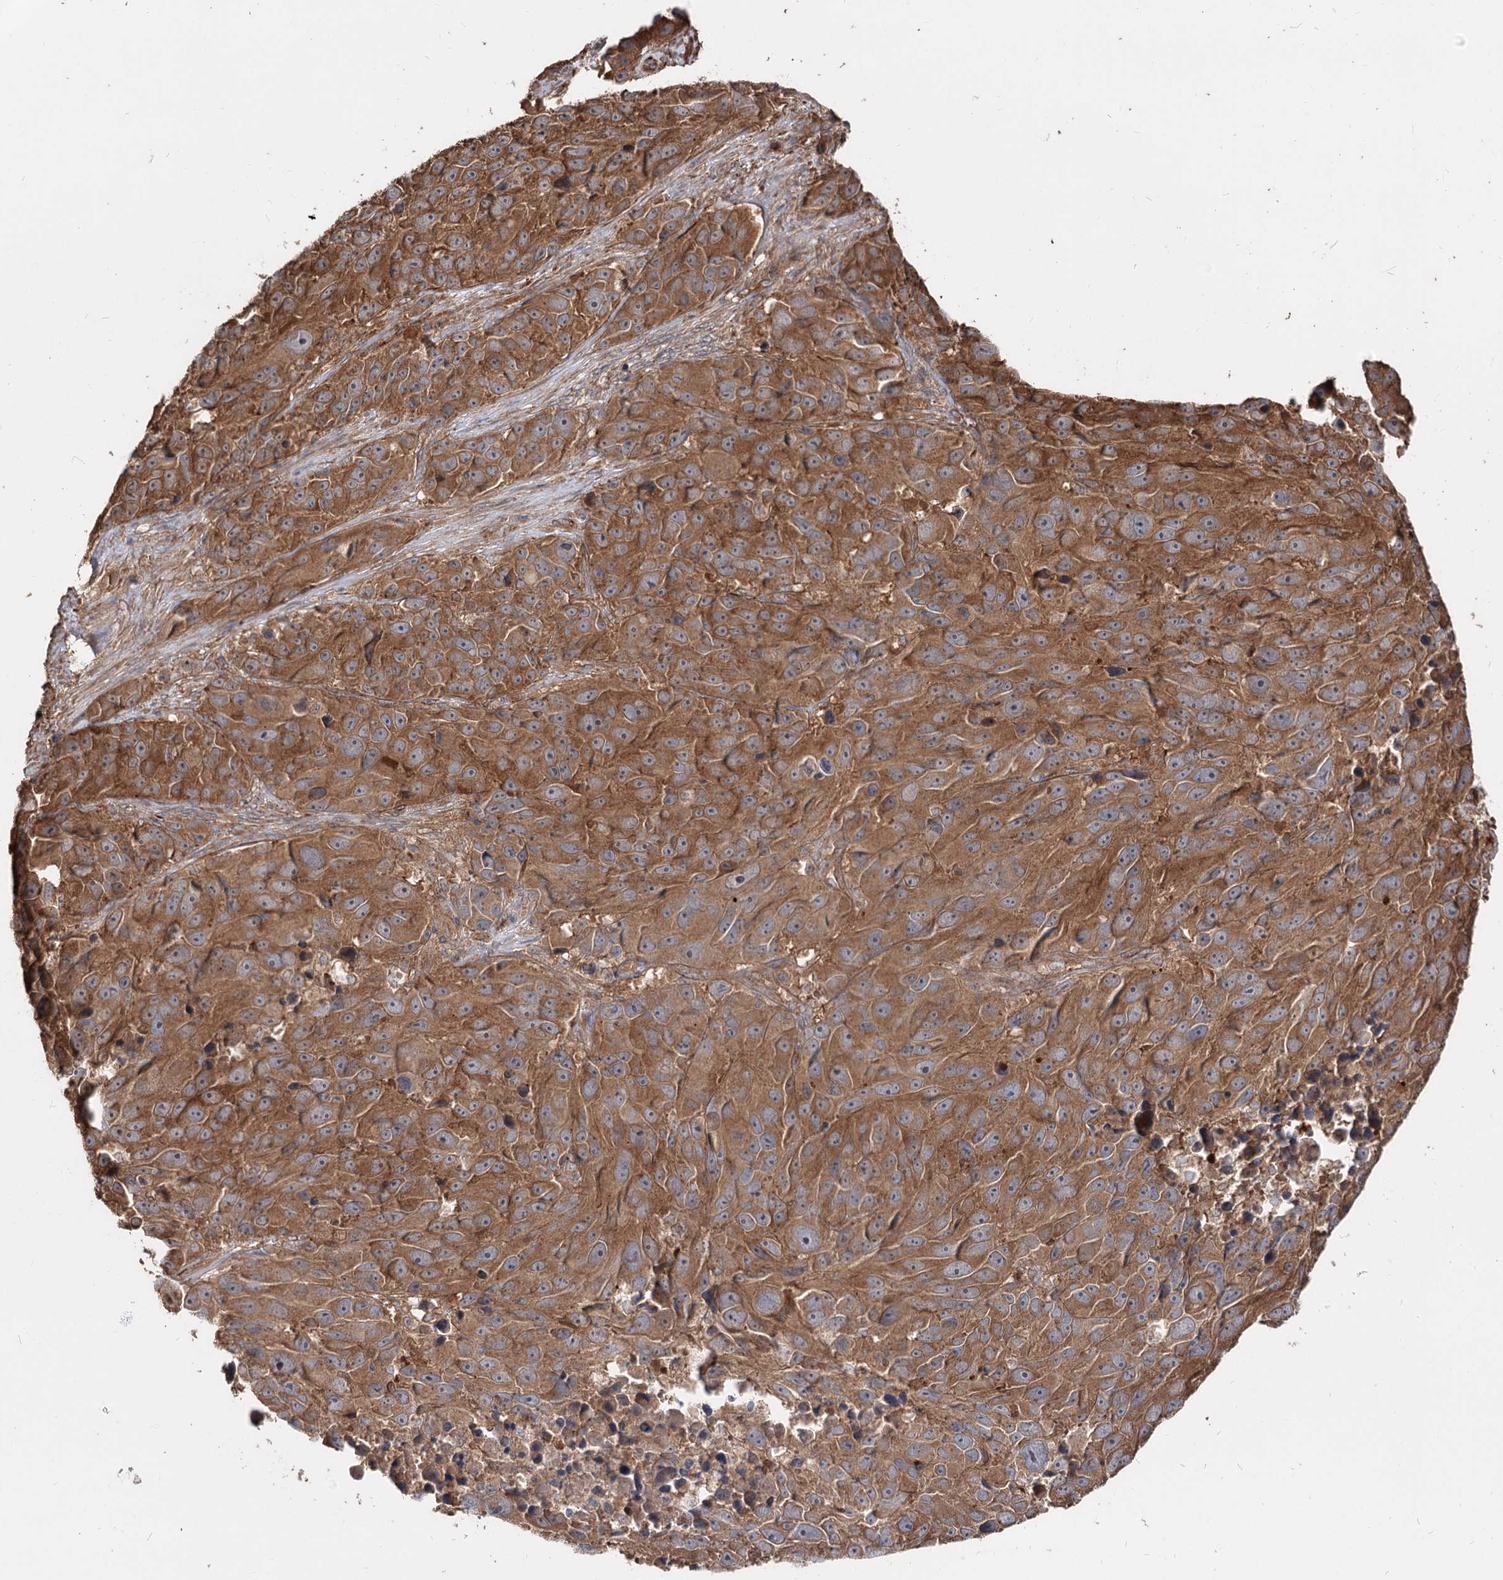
{"staining": {"intensity": "moderate", "quantity": ">75%", "location": "cytoplasmic/membranous"}, "tissue": "melanoma", "cell_type": "Tumor cells", "image_type": "cancer", "snomed": [{"axis": "morphology", "description": "Malignant melanoma, NOS"}, {"axis": "topography", "description": "Skin"}], "caption": "Immunohistochemical staining of melanoma displays medium levels of moderate cytoplasmic/membranous positivity in approximately >75% of tumor cells.", "gene": "SPART", "patient": {"sex": "male", "age": 84}}